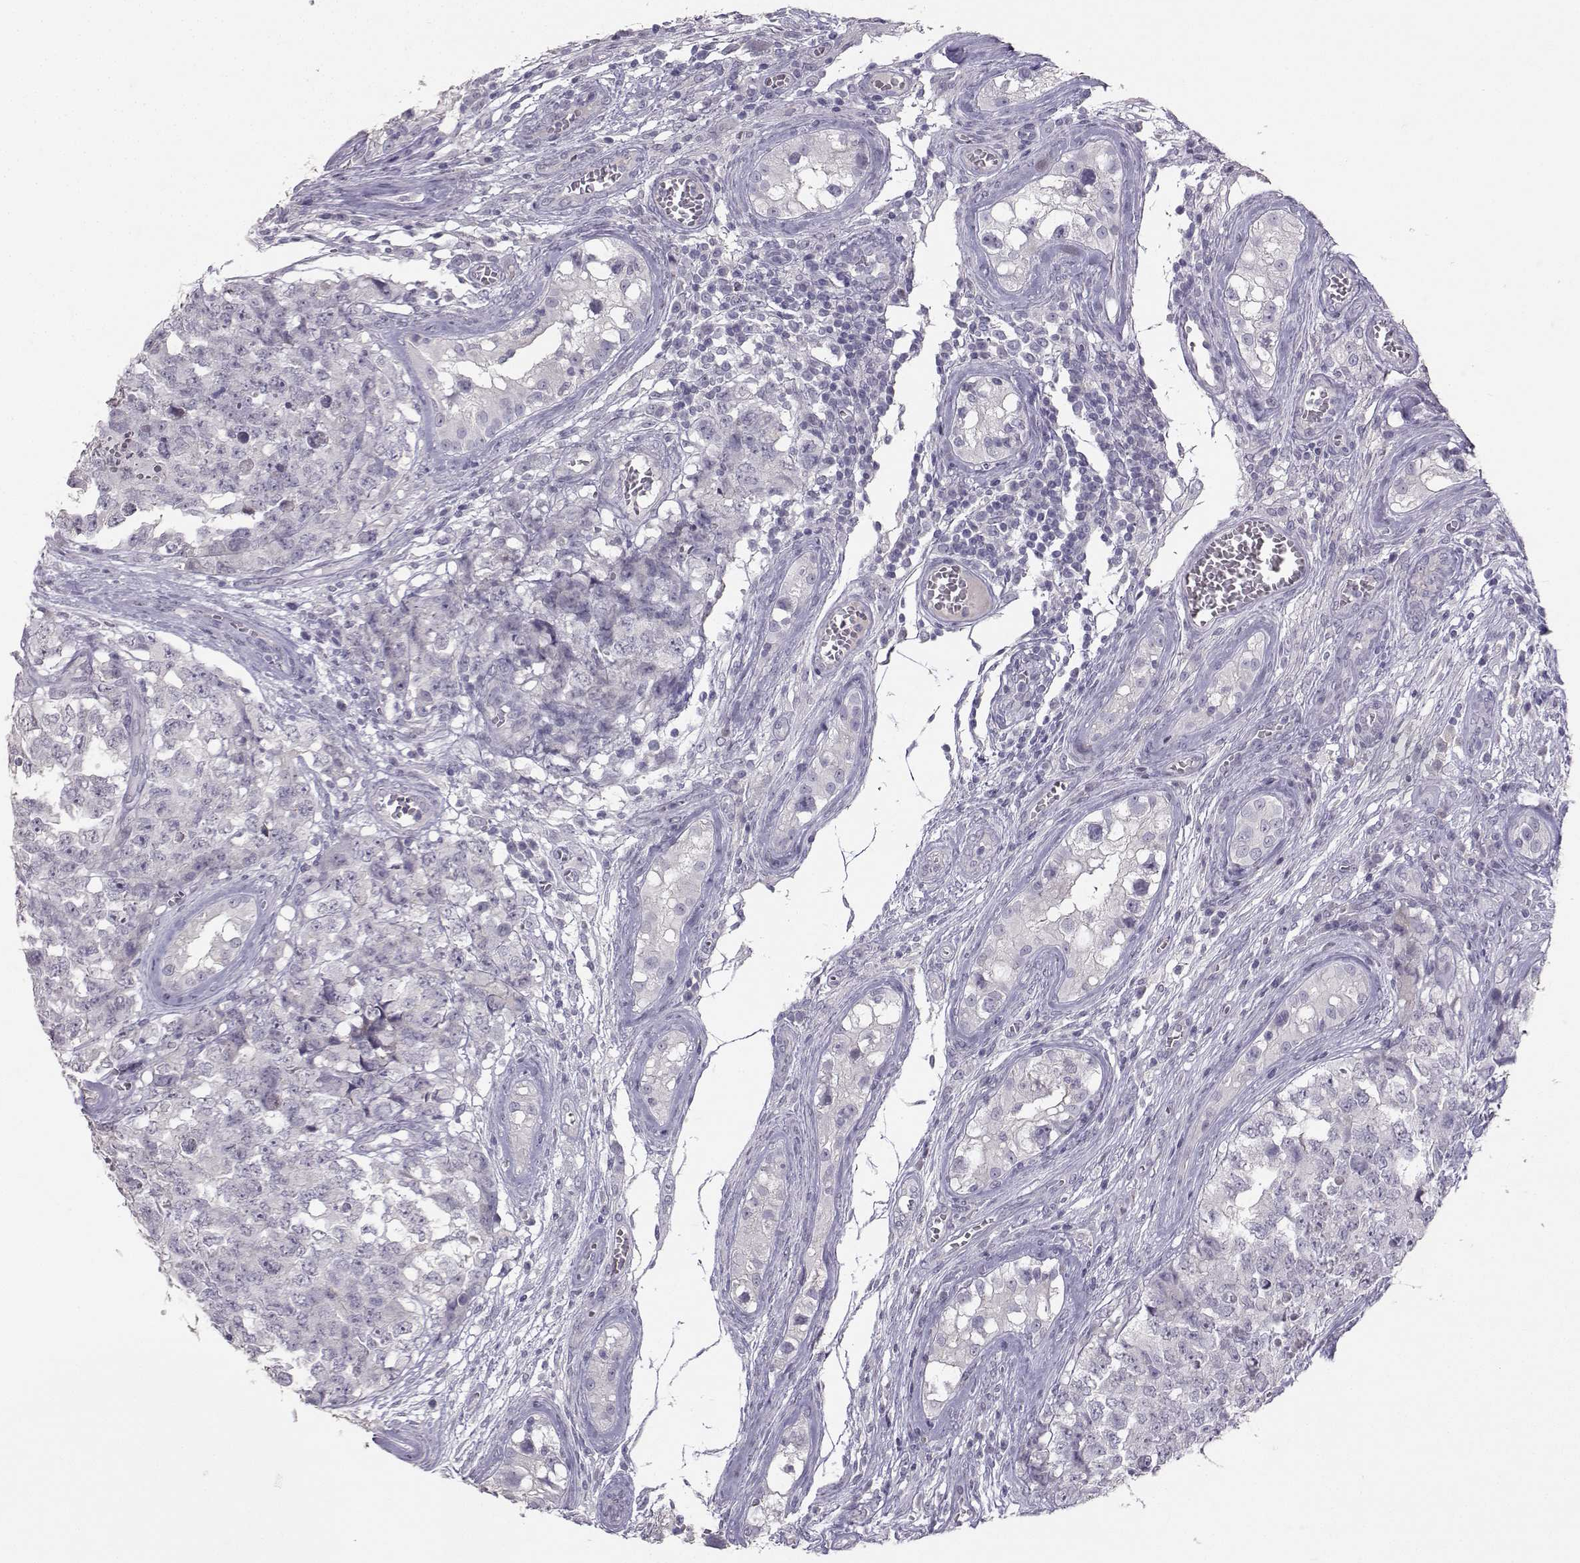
{"staining": {"intensity": "negative", "quantity": "none", "location": "none"}, "tissue": "testis cancer", "cell_type": "Tumor cells", "image_type": "cancer", "snomed": [{"axis": "morphology", "description": "Carcinoma, Embryonal, NOS"}, {"axis": "topography", "description": "Testis"}], "caption": "Tumor cells show no significant positivity in embryonal carcinoma (testis).", "gene": "PKP2", "patient": {"sex": "male", "age": 23}}